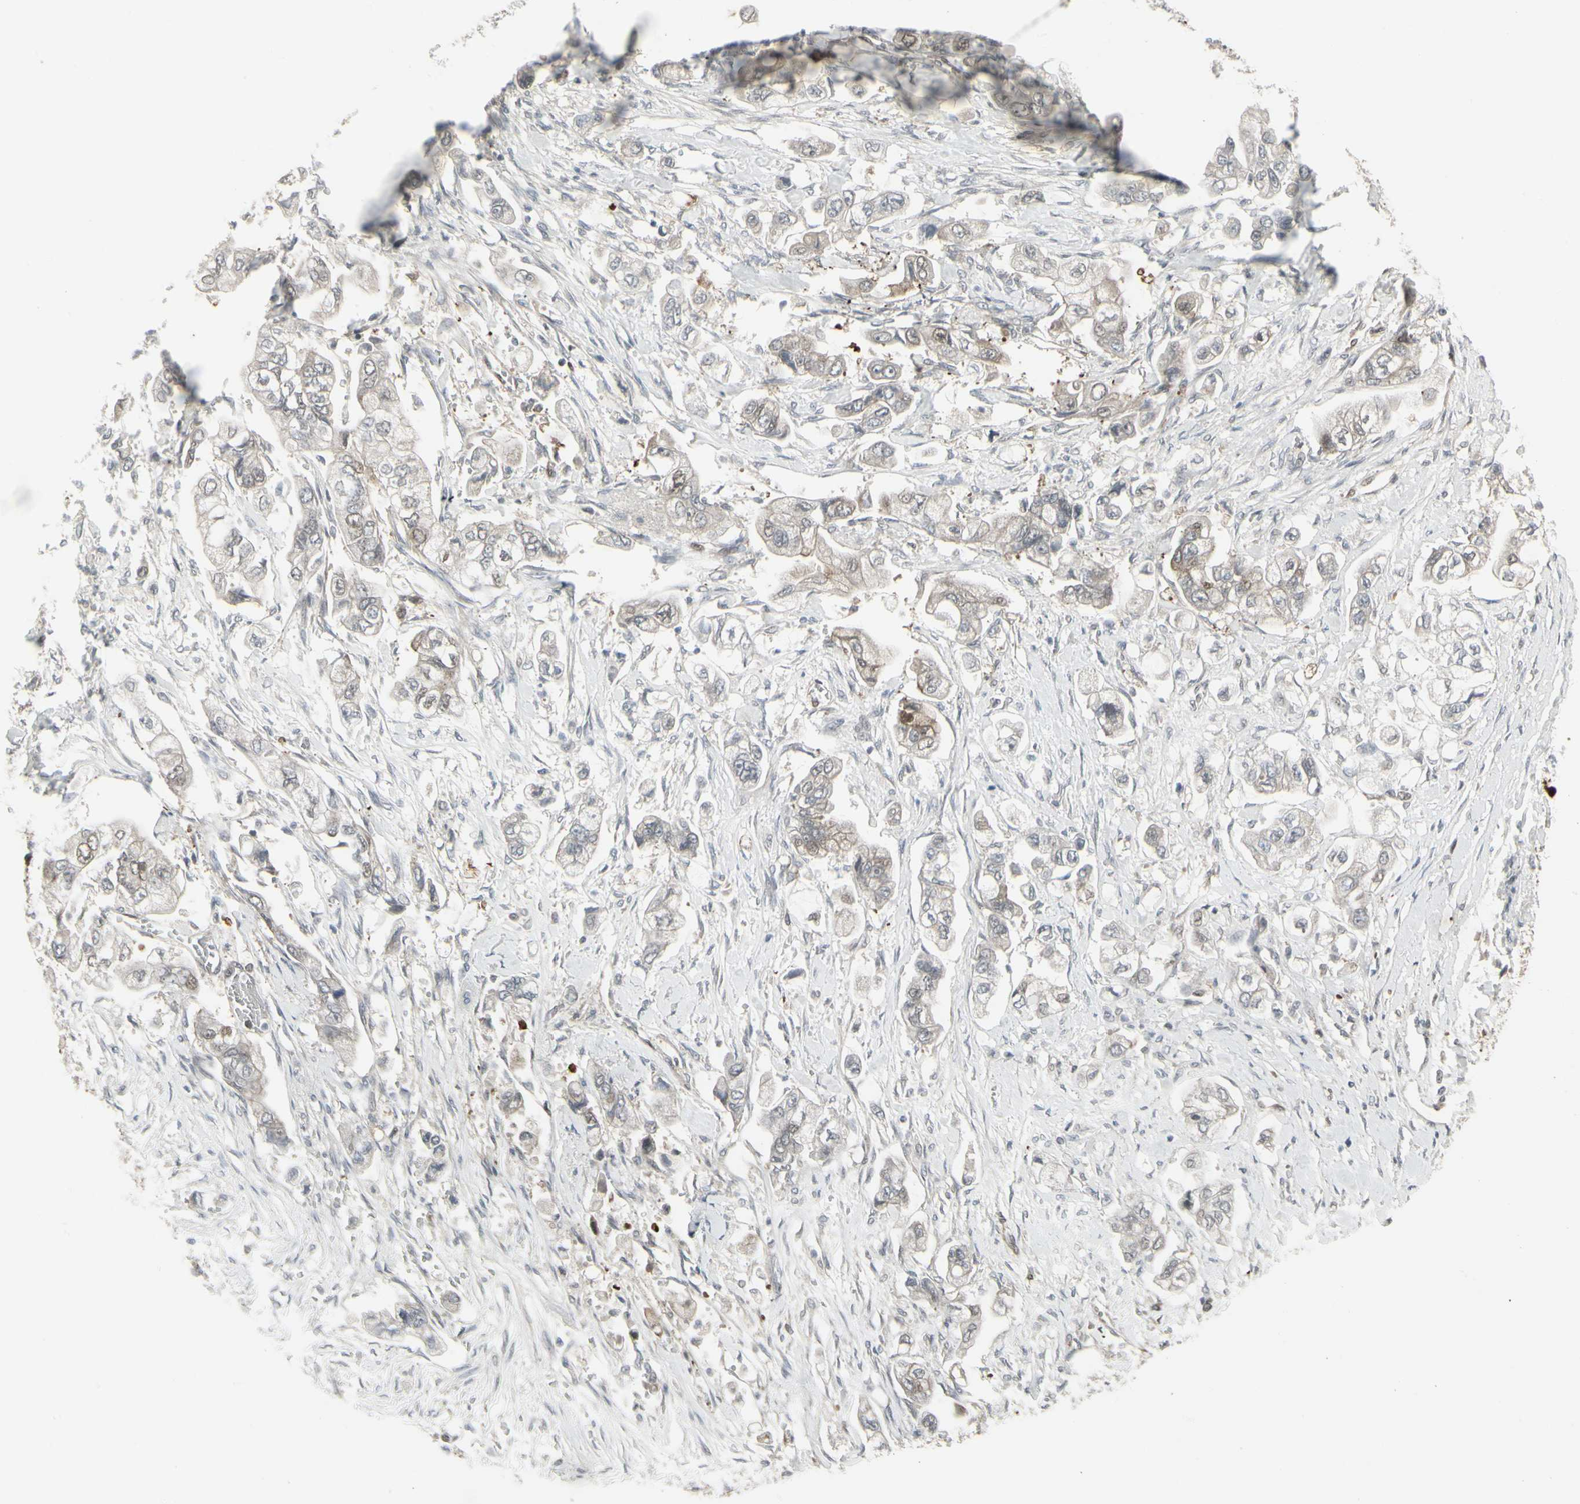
{"staining": {"intensity": "weak", "quantity": ">75%", "location": "cytoplasmic/membranous"}, "tissue": "stomach cancer", "cell_type": "Tumor cells", "image_type": "cancer", "snomed": [{"axis": "morphology", "description": "Adenocarcinoma, NOS"}, {"axis": "topography", "description": "Stomach"}], "caption": "Protein expression analysis of human stomach cancer reveals weak cytoplasmic/membranous staining in about >75% of tumor cells.", "gene": "IGFBP6", "patient": {"sex": "male", "age": 62}}